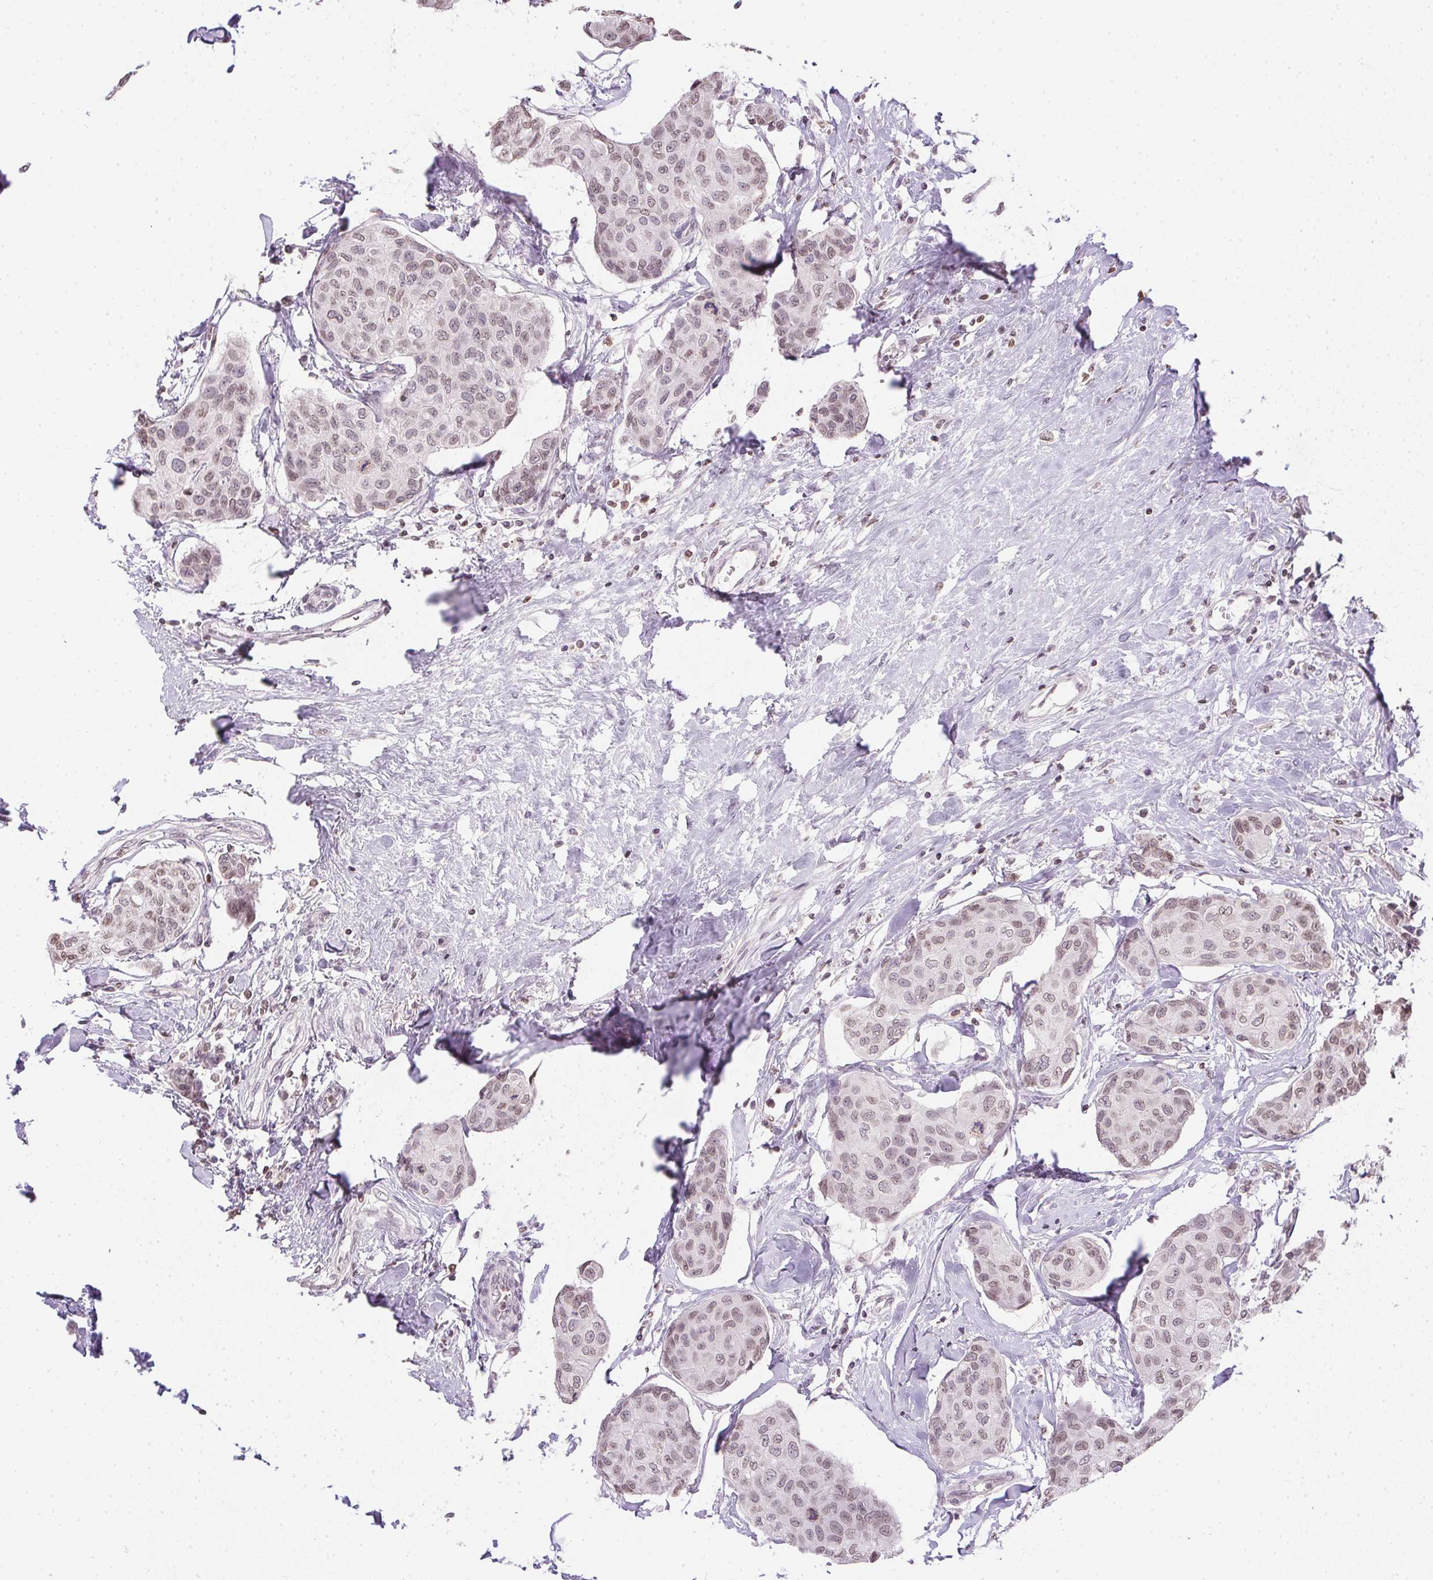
{"staining": {"intensity": "weak", "quantity": ">75%", "location": "nuclear"}, "tissue": "breast cancer", "cell_type": "Tumor cells", "image_type": "cancer", "snomed": [{"axis": "morphology", "description": "Duct carcinoma"}, {"axis": "topography", "description": "Breast"}], "caption": "The image reveals immunohistochemical staining of breast cancer (invasive ductal carcinoma). There is weak nuclear expression is appreciated in about >75% of tumor cells.", "gene": "PRL", "patient": {"sex": "female", "age": 80}}